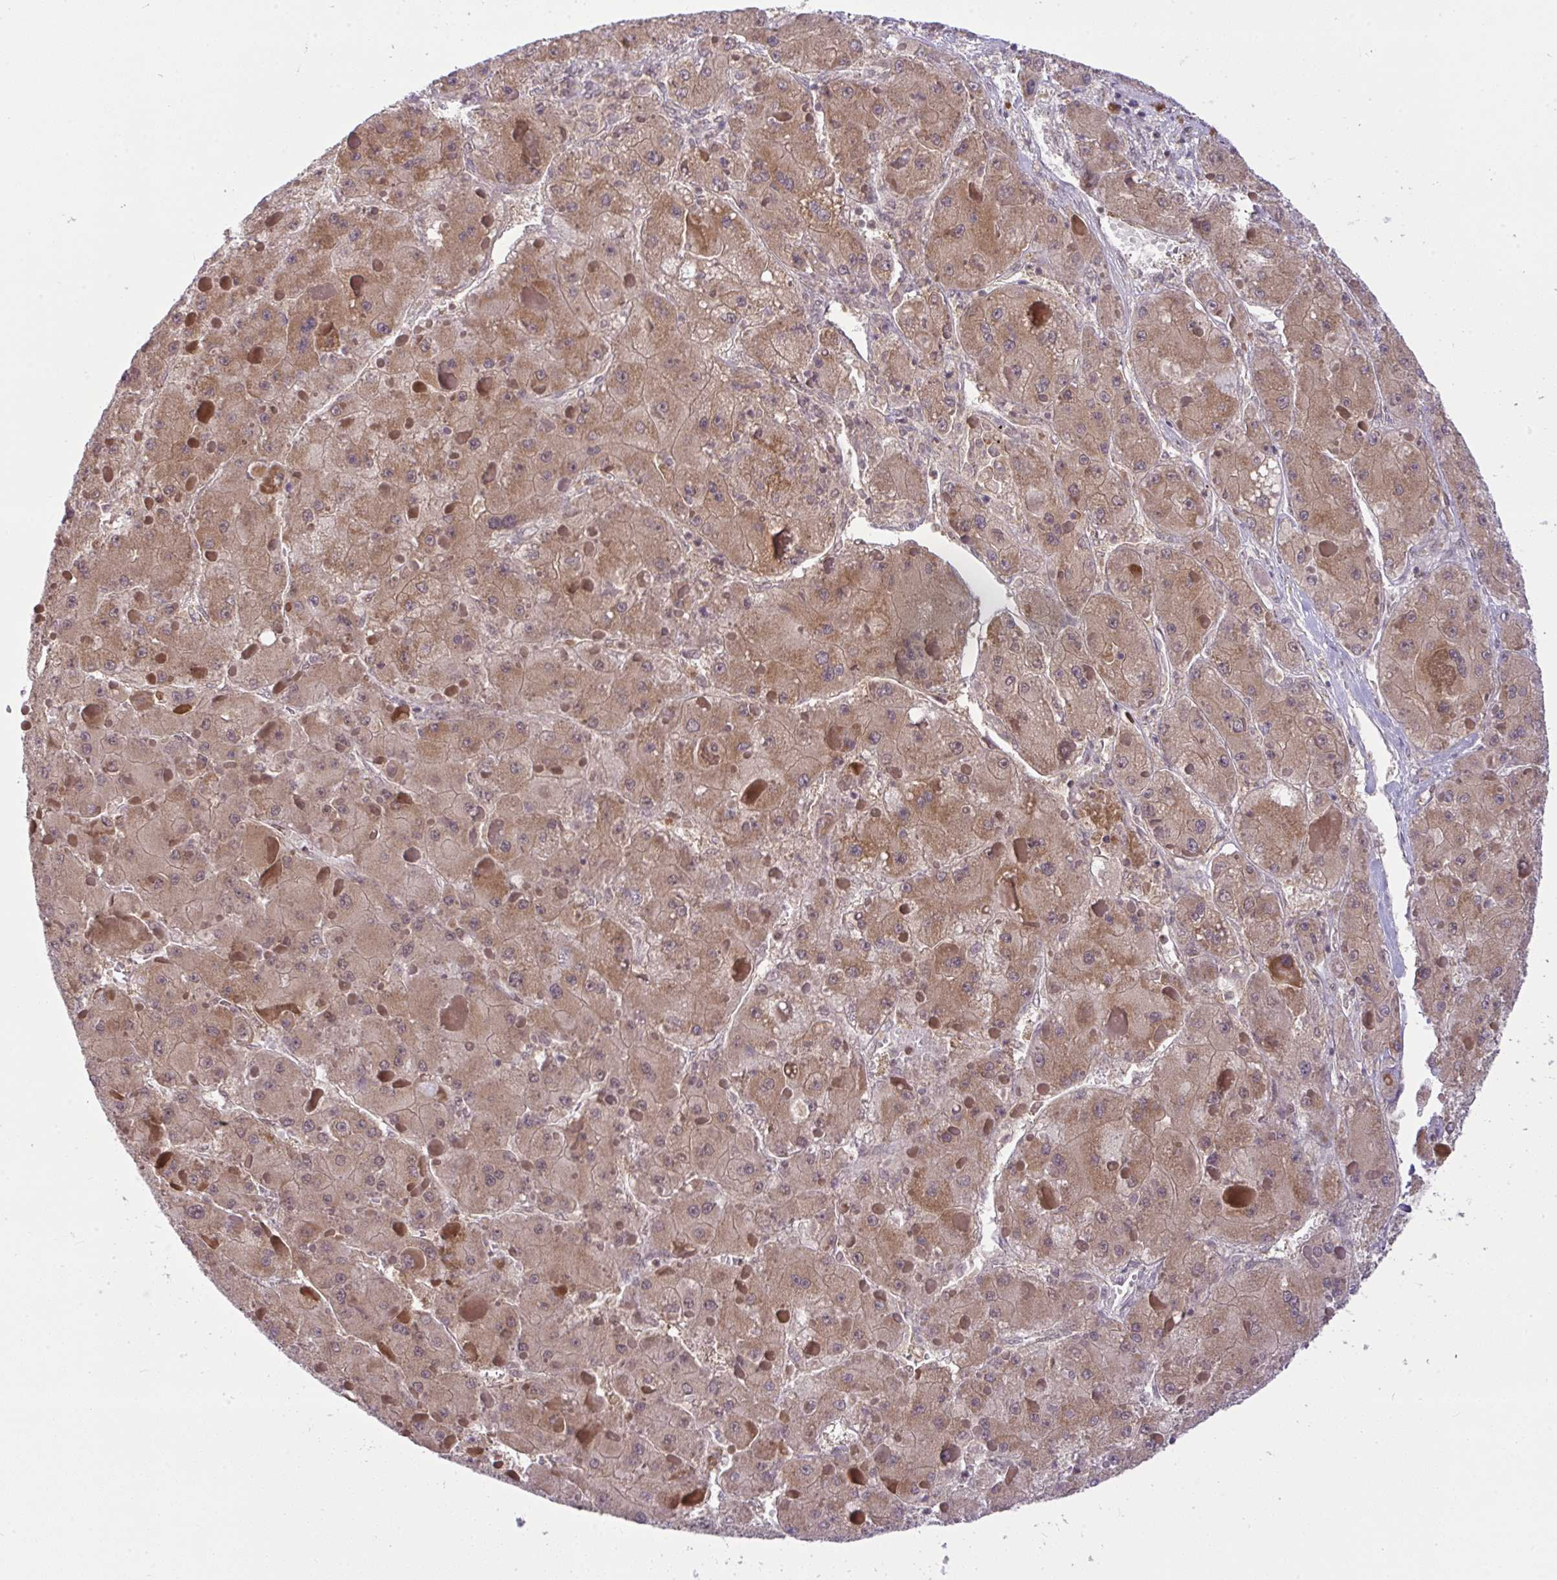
{"staining": {"intensity": "moderate", "quantity": ">75%", "location": "cytoplasmic/membranous"}, "tissue": "liver cancer", "cell_type": "Tumor cells", "image_type": "cancer", "snomed": [{"axis": "morphology", "description": "Carcinoma, Hepatocellular, NOS"}, {"axis": "topography", "description": "Liver"}], "caption": "Brown immunohistochemical staining in liver cancer exhibits moderate cytoplasmic/membranous expression in about >75% of tumor cells.", "gene": "KLF2", "patient": {"sex": "female", "age": 73}}